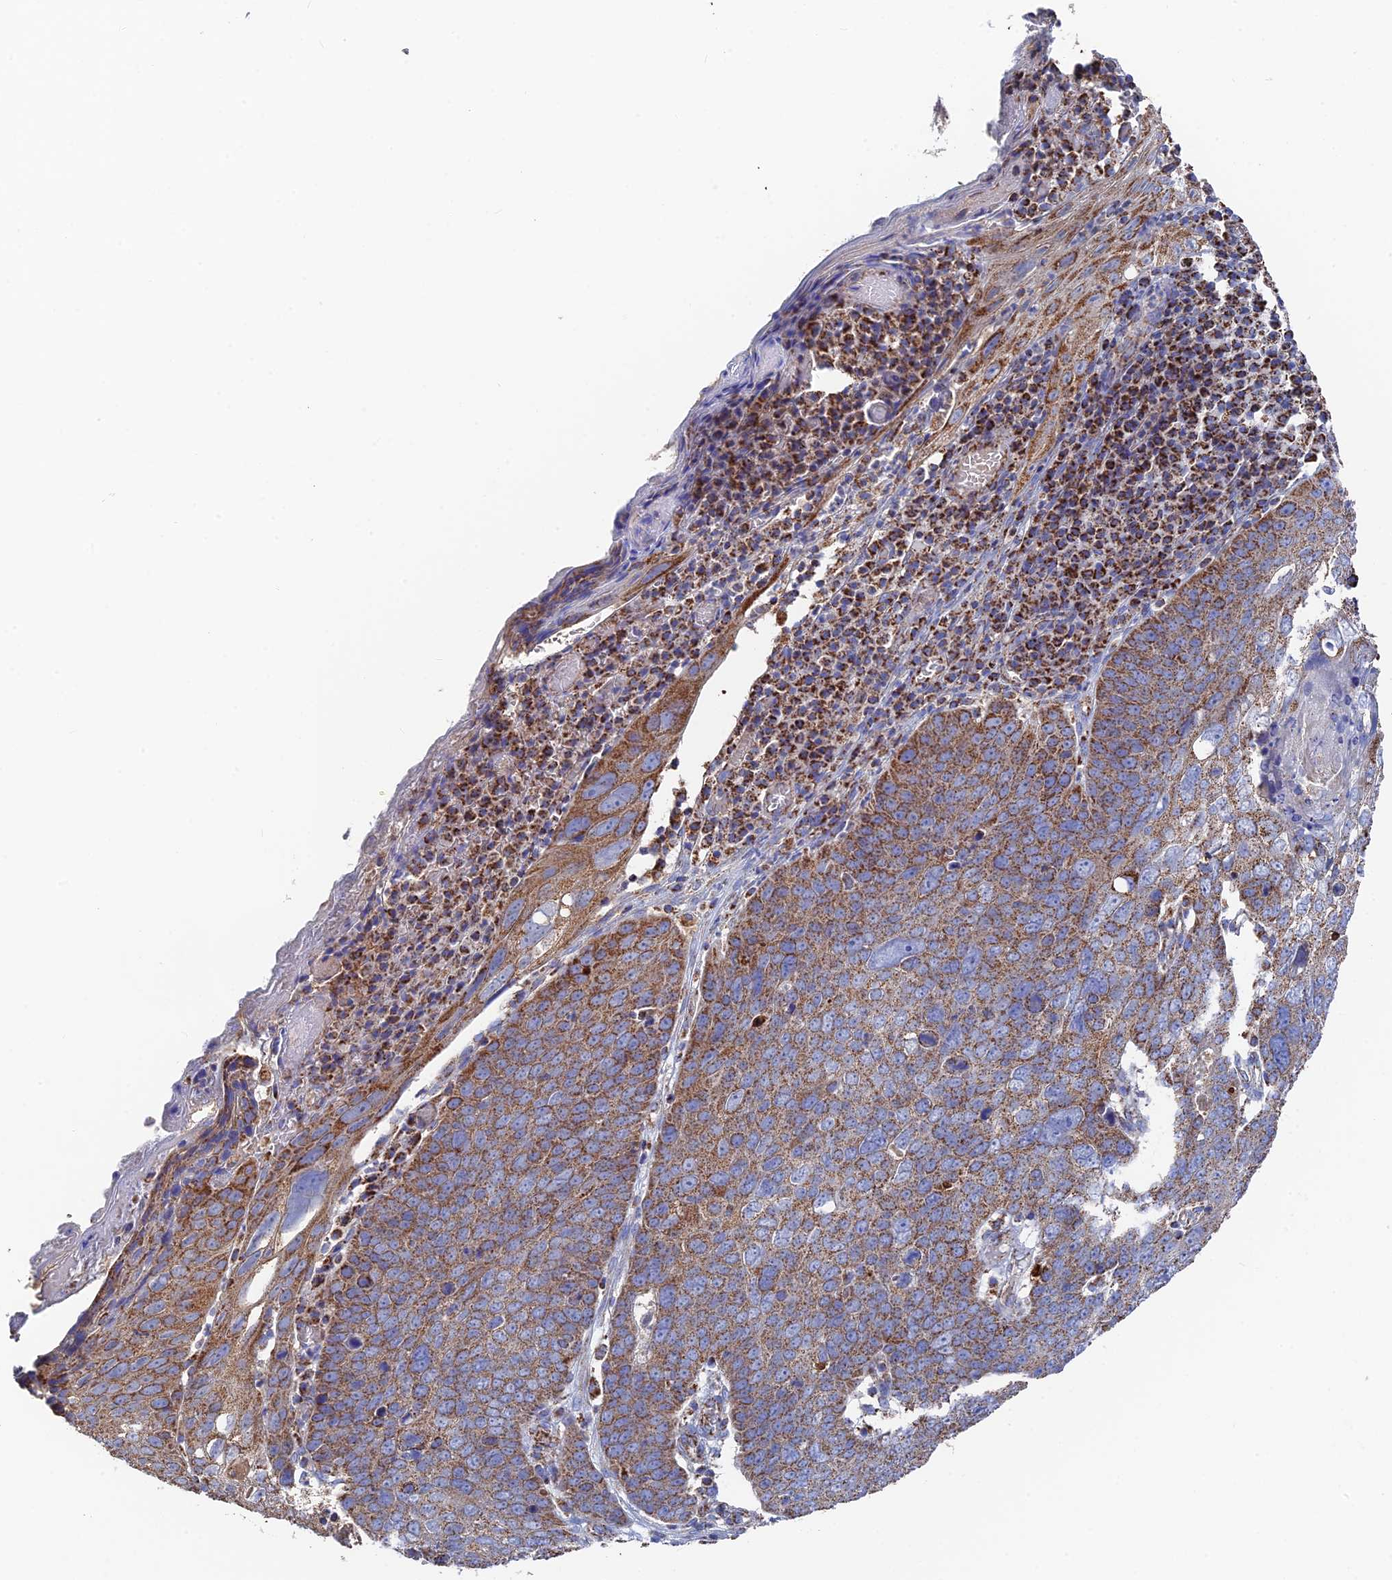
{"staining": {"intensity": "moderate", "quantity": ">75%", "location": "cytoplasmic/membranous"}, "tissue": "skin cancer", "cell_type": "Tumor cells", "image_type": "cancer", "snomed": [{"axis": "morphology", "description": "Squamous cell carcinoma, NOS"}, {"axis": "topography", "description": "Skin"}], "caption": "Immunohistochemistry (IHC) of human skin cancer (squamous cell carcinoma) demonstrates medium levels of moderate cytoplasmic/membranous expression in approximately >75% of tumor cells. The staining was performed using DAB to visualize the protein expression in brown, while the nuclei were stained in blue with hematoxylin (Magnification: 20x).", "gene": "HAUS8", "patient": {"sex": "male", "age": 71}}